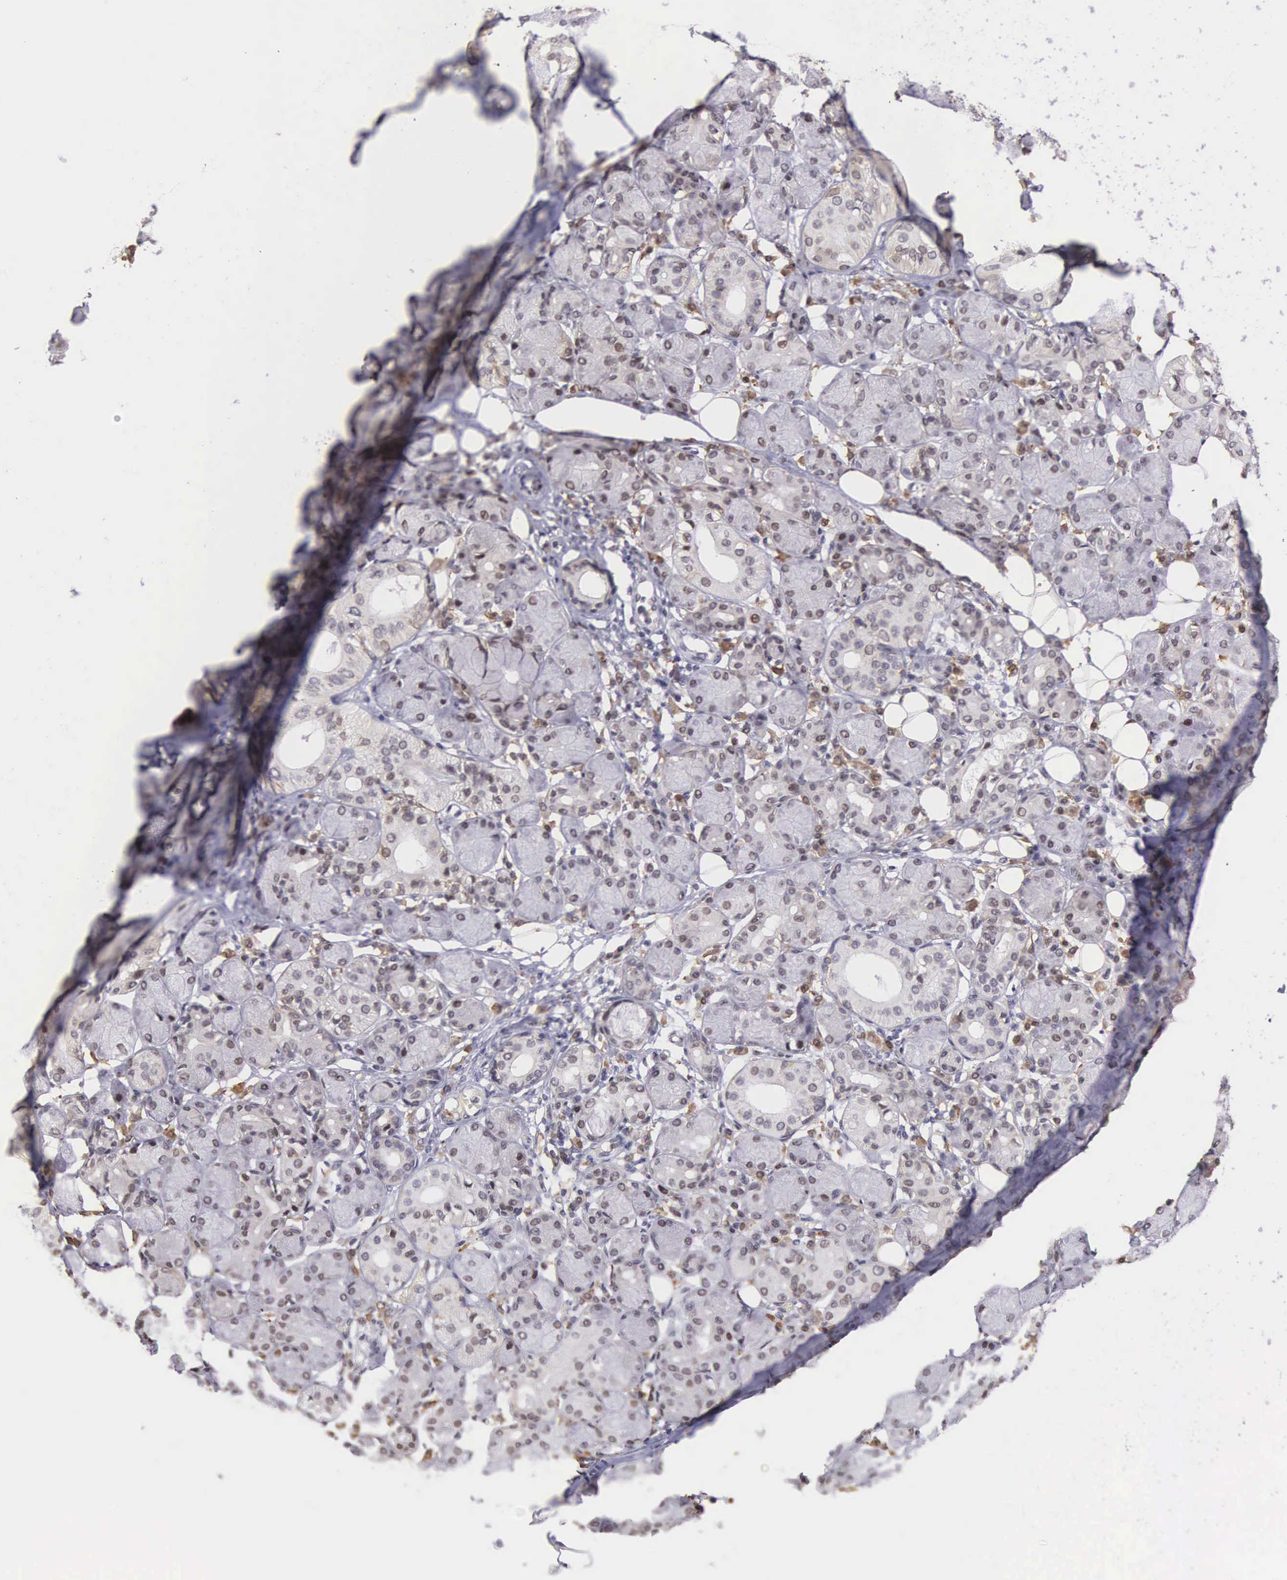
{"staining": {"intensity": "negative", "quantity": "none", "location": "none"}, "tissue": "salivary gland", "cell_type": "Glandular cells", "image_type": "normal", "snomed": [{"axis": "morphology", "description": "Normal tissue, NOS"}, {"axis": "topography", "description": "Salivary gland"}, {"axis": "topography", "description": "Peripheral nerve tissue"}], "caption": "DAB immunohistochemical staining of unremarkable salivary gland reveals no significant positivity in glandular cells.", "gene": "SLC25A21", "patient": {"sex": "male", "age": 62}}